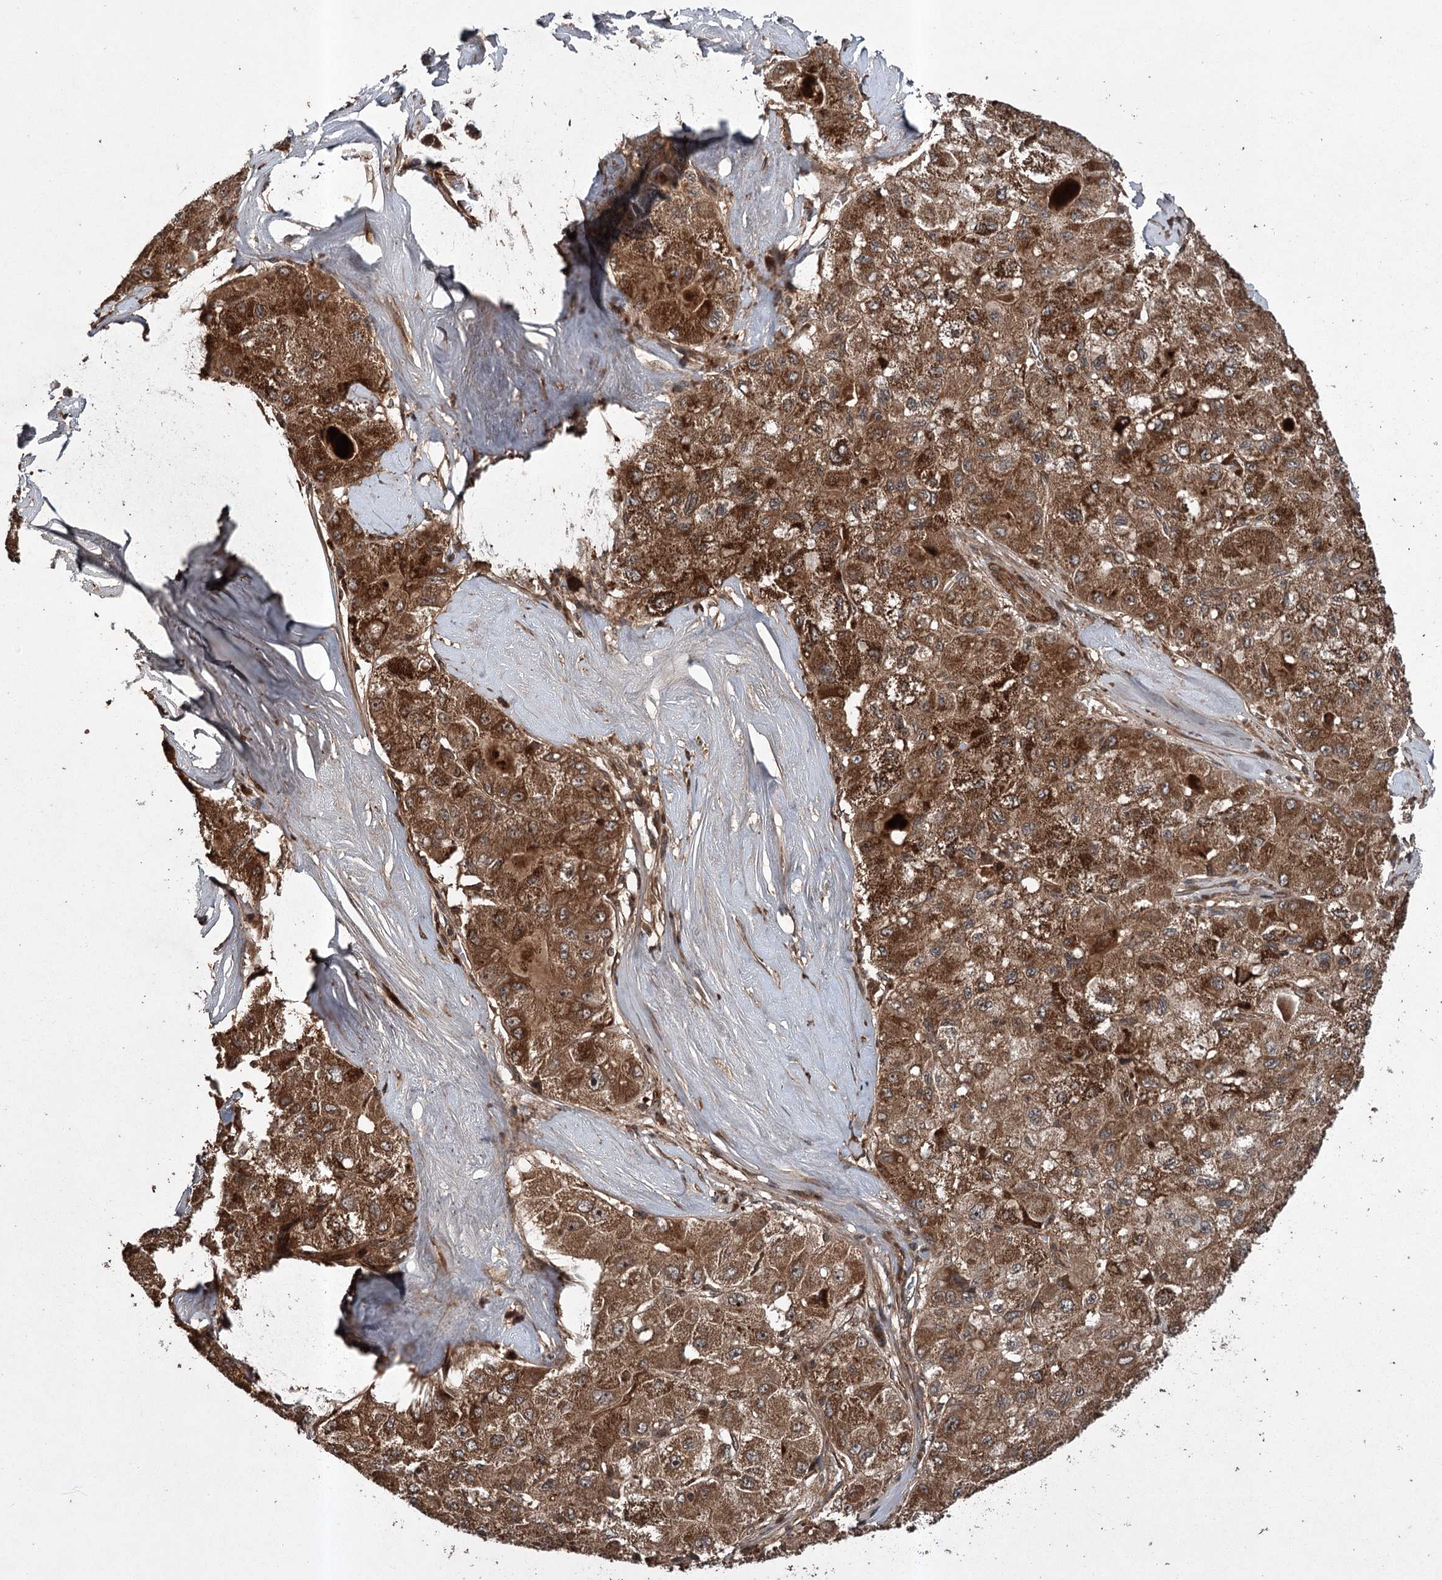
{"staining": {"intensity": "strong", "quantity": ">75%", "location": "cytoplasmic/membranous"}, "tissue": "liver cancer", "cell_type": "Tumor cells", "image_type": "cancer", "snomed": [{"axis": "morphology", "description": "Carcinoma, Hepatocellular, NOS"}, {"axis": "topography", "description": "Liver"}], "caption": "IHC (DAB) staining of human liver hepatocellular carcinoma exhibits strong cytoplasmic/membranous protein positivity in approximately >75% of tumor cells.", "gene": "RPAP3", "patient": {"sex": "male", "age": 80}}